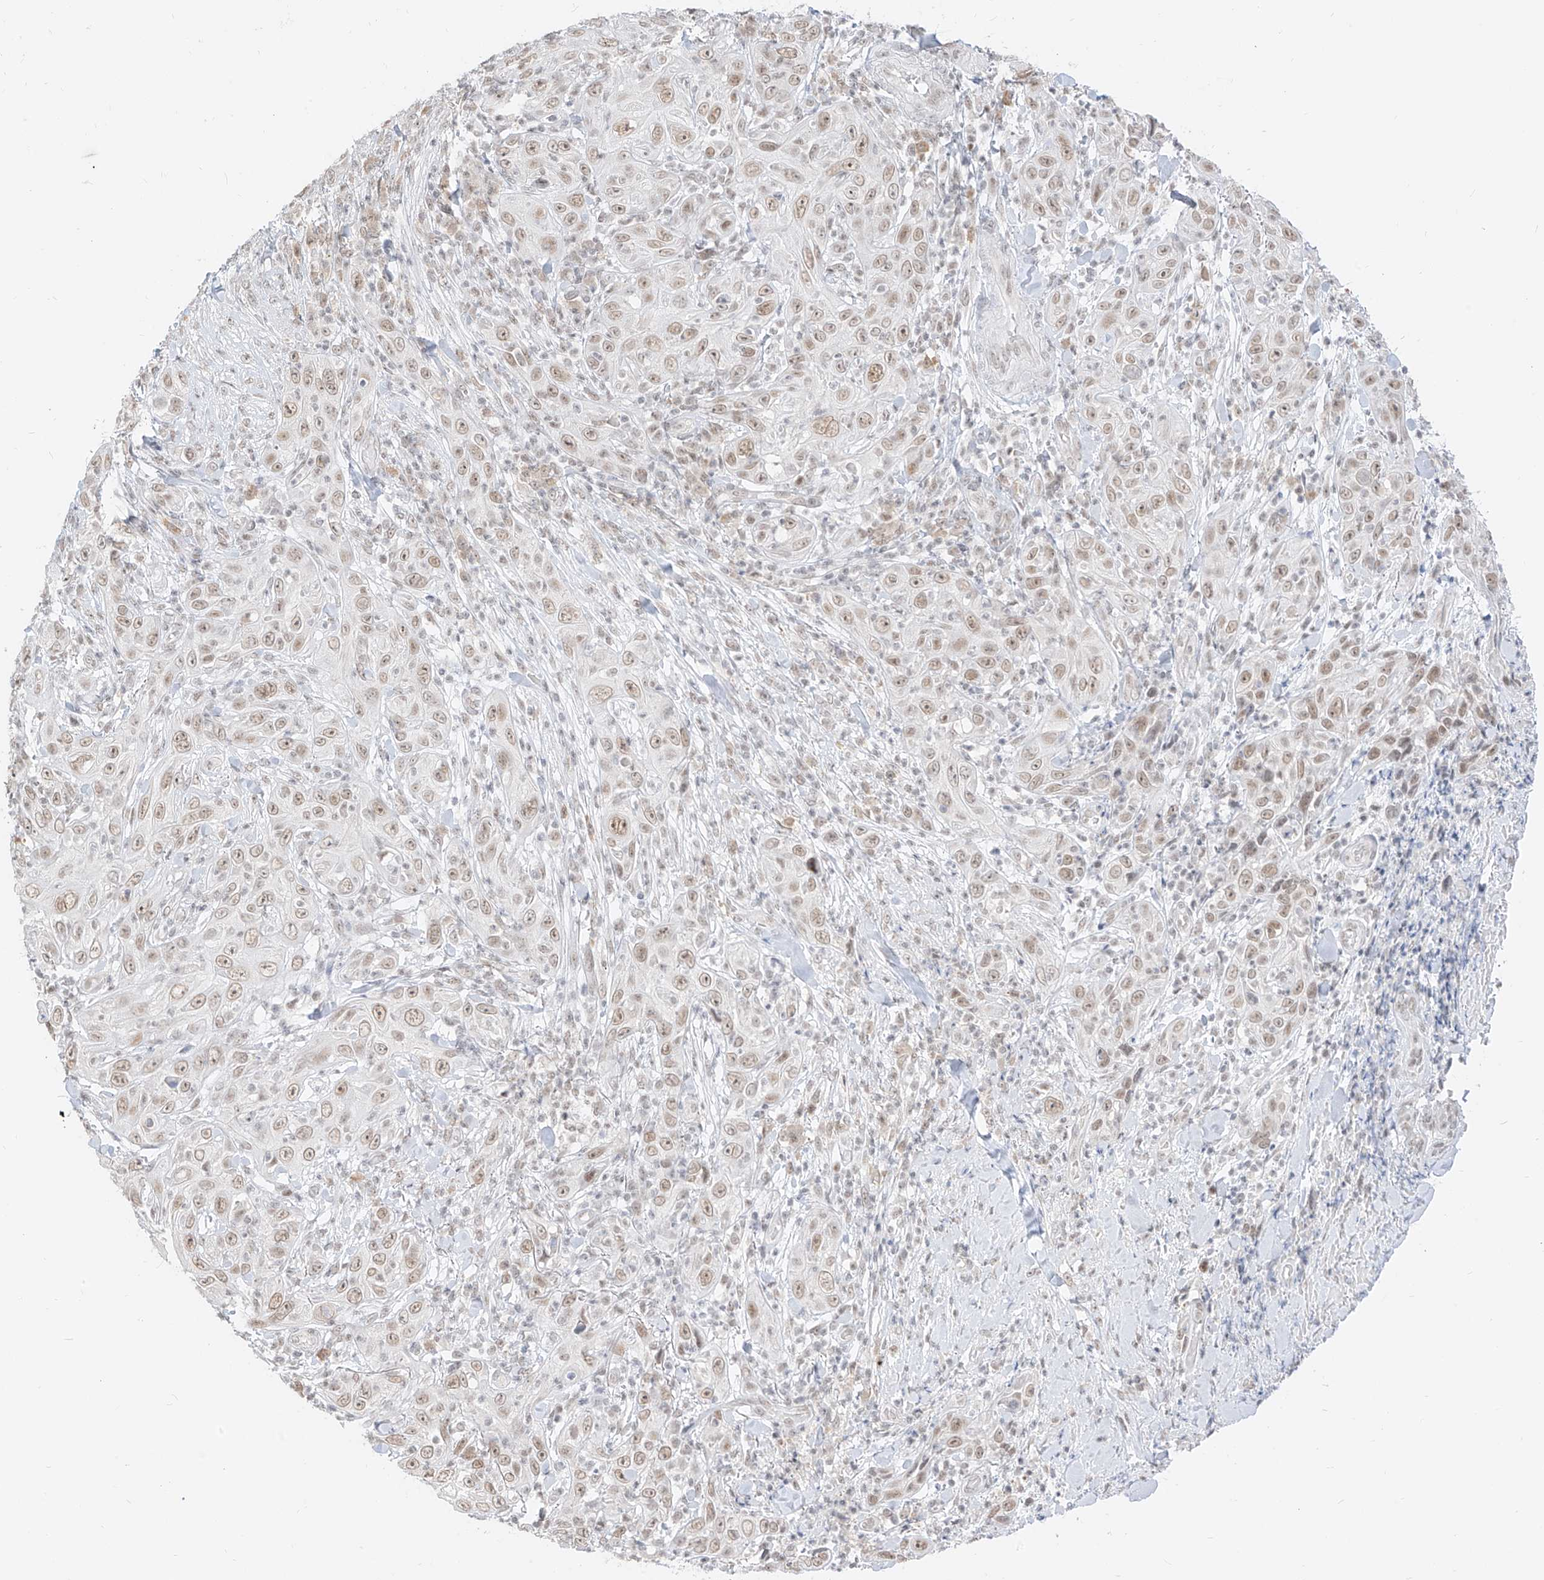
{"staining": {"intensity": "weak", "quantity": ">75%", "location": "nuclear"}, "tissue": "skin cancer", "cell_type": "Tumor cells", "image_type": "cancer", "snomed": [{"axis": "morphology", "description": "Squamous cell carcinoma, NOS"}, {"axis": "topography", "description": "Skin"}], "caption": "The histopathology image shows a brown stain indicating the presence of a protein in the nuclear of tumor cells in skin cancer. (DAB IHC, brown staining for protein, blue staining for nuclei).", "gene": "SUPT5H", "patient": {"sex": "female", "age": 88}}